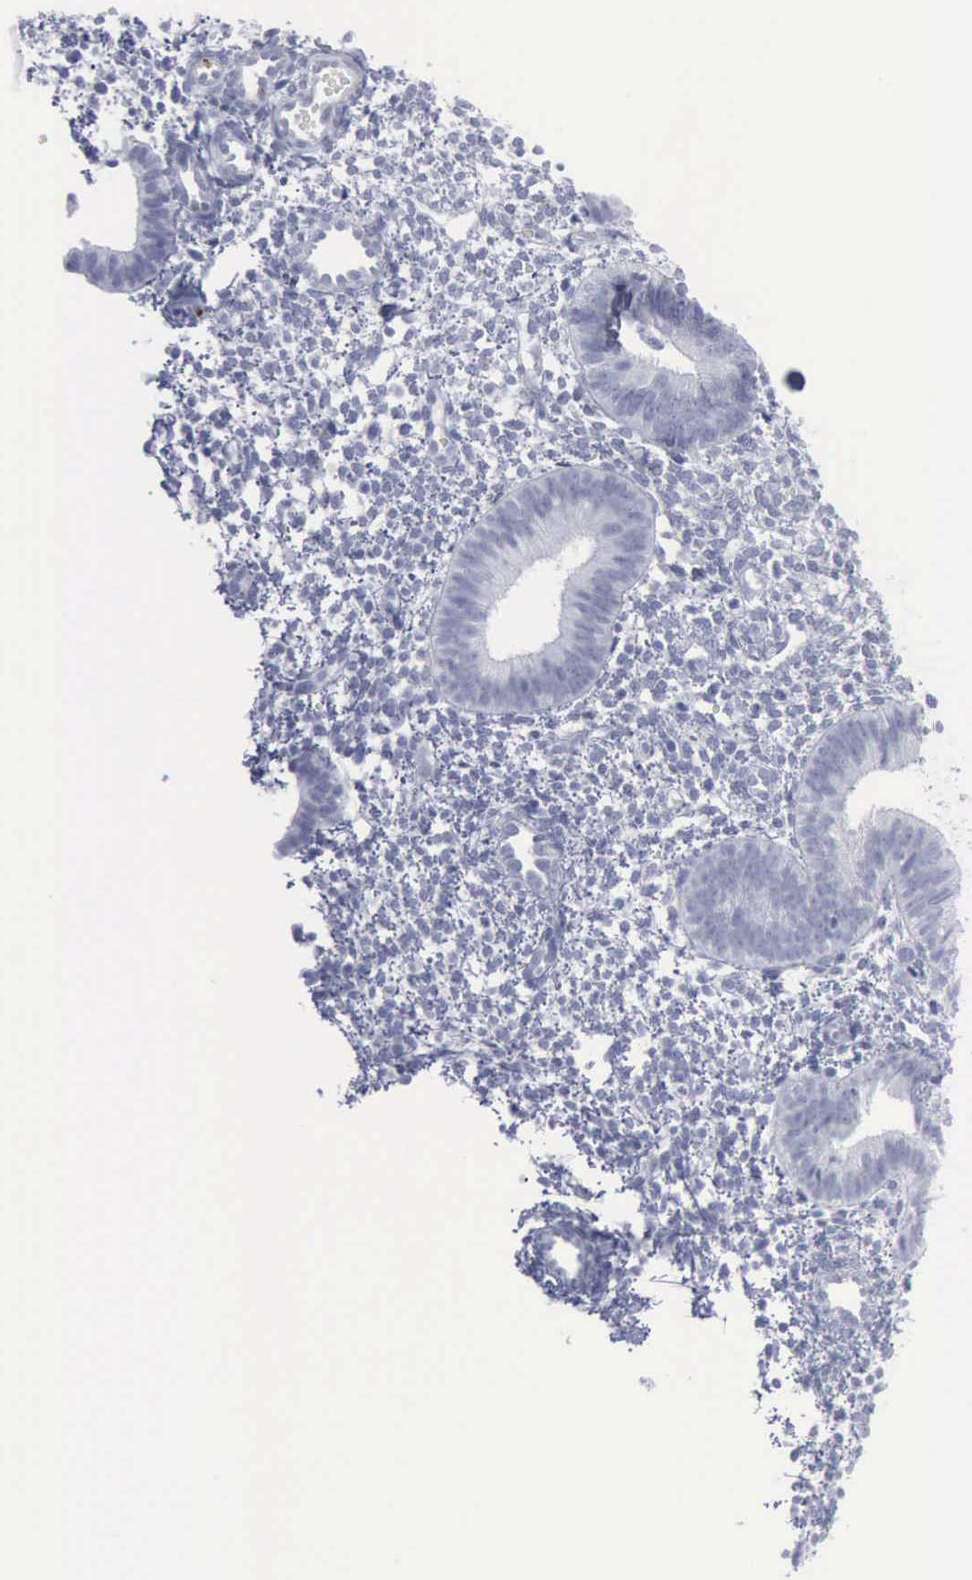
{"staining": {"intensity": "negative", "quantity": "none", "location": "none"}, "tissue": "endometrium", "cell_type": "Cells in endometrial stroma", "image_type": "normal", "snomed": [{"axis": "morphology", "description": "Normal tissue, NOS"}, {"axis": "topography", "description": "Endometrium"}], "caption": "The micrograph demonstrates no significant positivity in cells in endometrial stroma of endometrium. (Stains: DAB immunohistochemistry (IHC) with hematoxylin counter stain, Microscopy: brightfield microscopy at high magnification).", "gene": "VCAM1", "patient": {"sex": "female", "age": 35}}